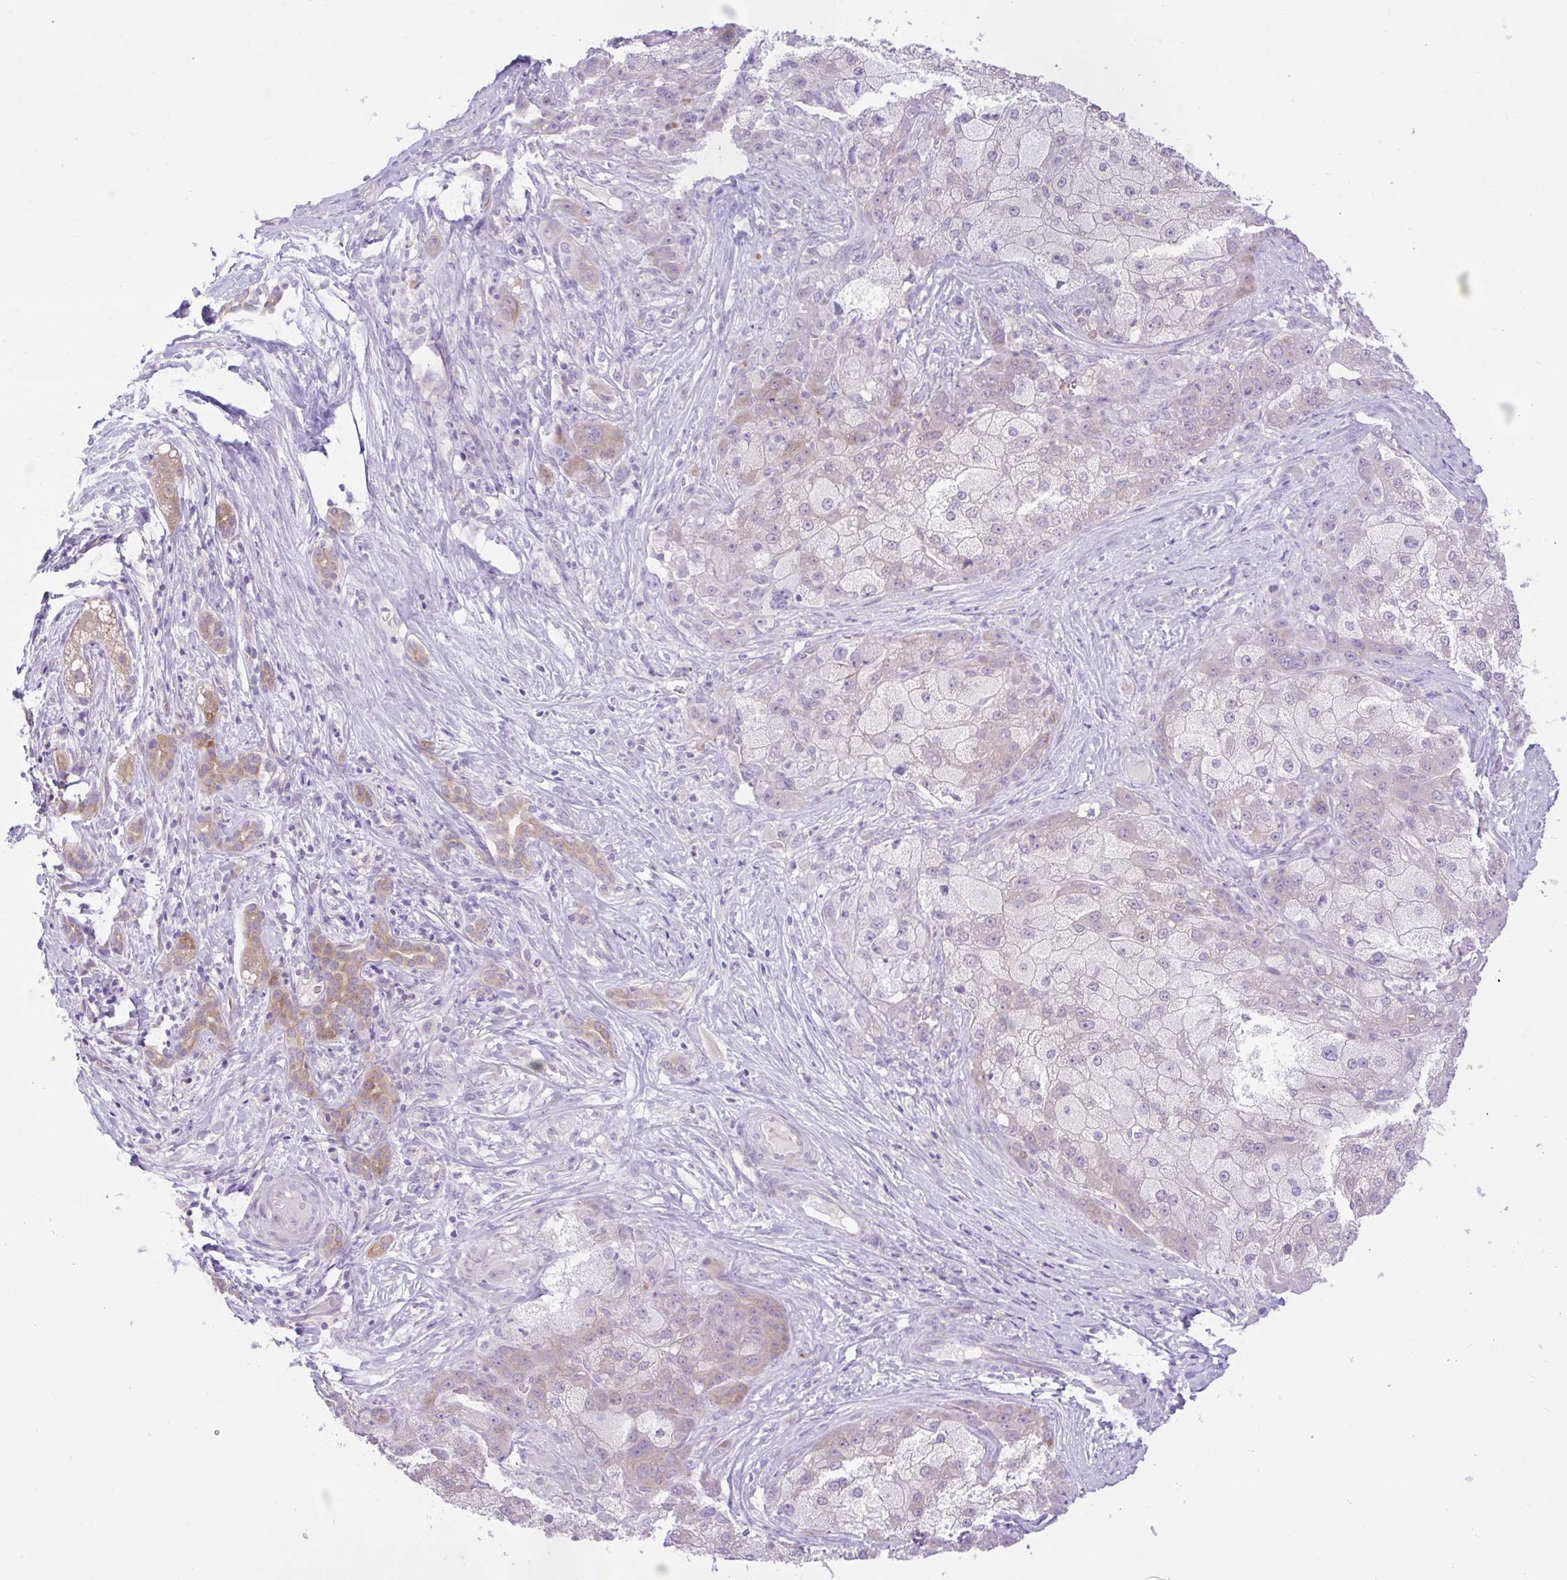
{"staining": {"intensity": "negative", "quantity": "none", "location": "none"}, "tissue": "liver cancer", "cell_type": "Tumor cells", "image_type": "cancer", "snomed": [{"axis": "morphology", "description": "Carcinoma, Hepatocellular, NOS"}, {"axis": "topography", "description": "Liver"}], "caption": "DAB immunohistochemical staining of human liver cancer (hepatocellular carcinoma) displays no significant positivity in tumor cells. (DAB immunohistochemistry visualized using brightfield microscopy, high magnification).", "gene": "ZNF101", "patient": {"sex": "male", "age": 67}}